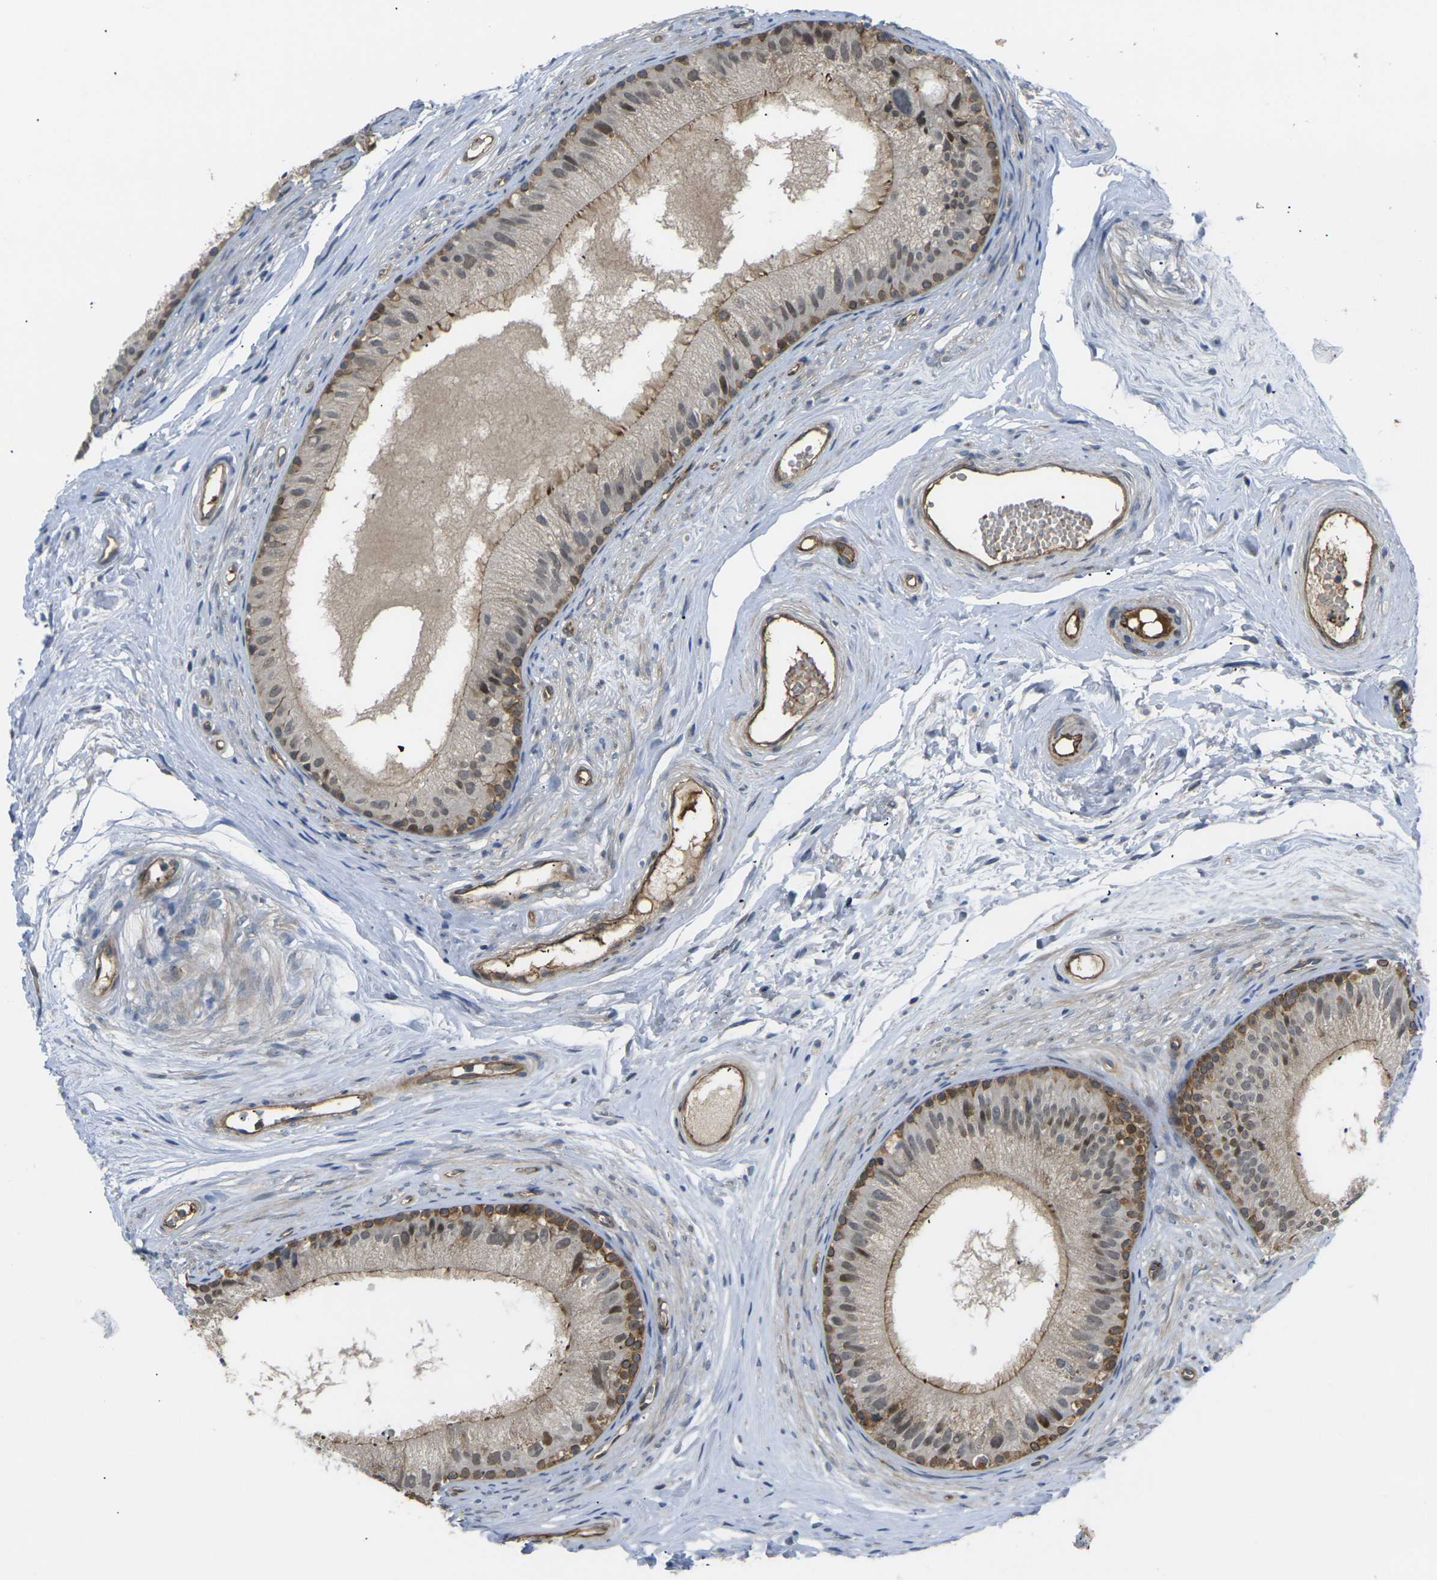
{"staining": {"intensity": "moderate", "quantity": ">75%", "location": "cytoplasmic/membranous"}, "tissue": "epididymis", "cell_type": "Glandular cells", "image_type": "normal", "snomed": [{"axis": "morphology", "description": "Normal tissue, NOS"}, {"axis": "topography", "description": "Epididymis"}], "caption": "Brown immunohistochemical staining in unremarkable epididymis shows moderate cytoplasmic/membranous expression in approximately >75% of glandular cells. (DAB = brown stain, brightfield microscopy at high magnification).", "gene": "ECE1", "patient": {"sex": "male", "age": 56}}